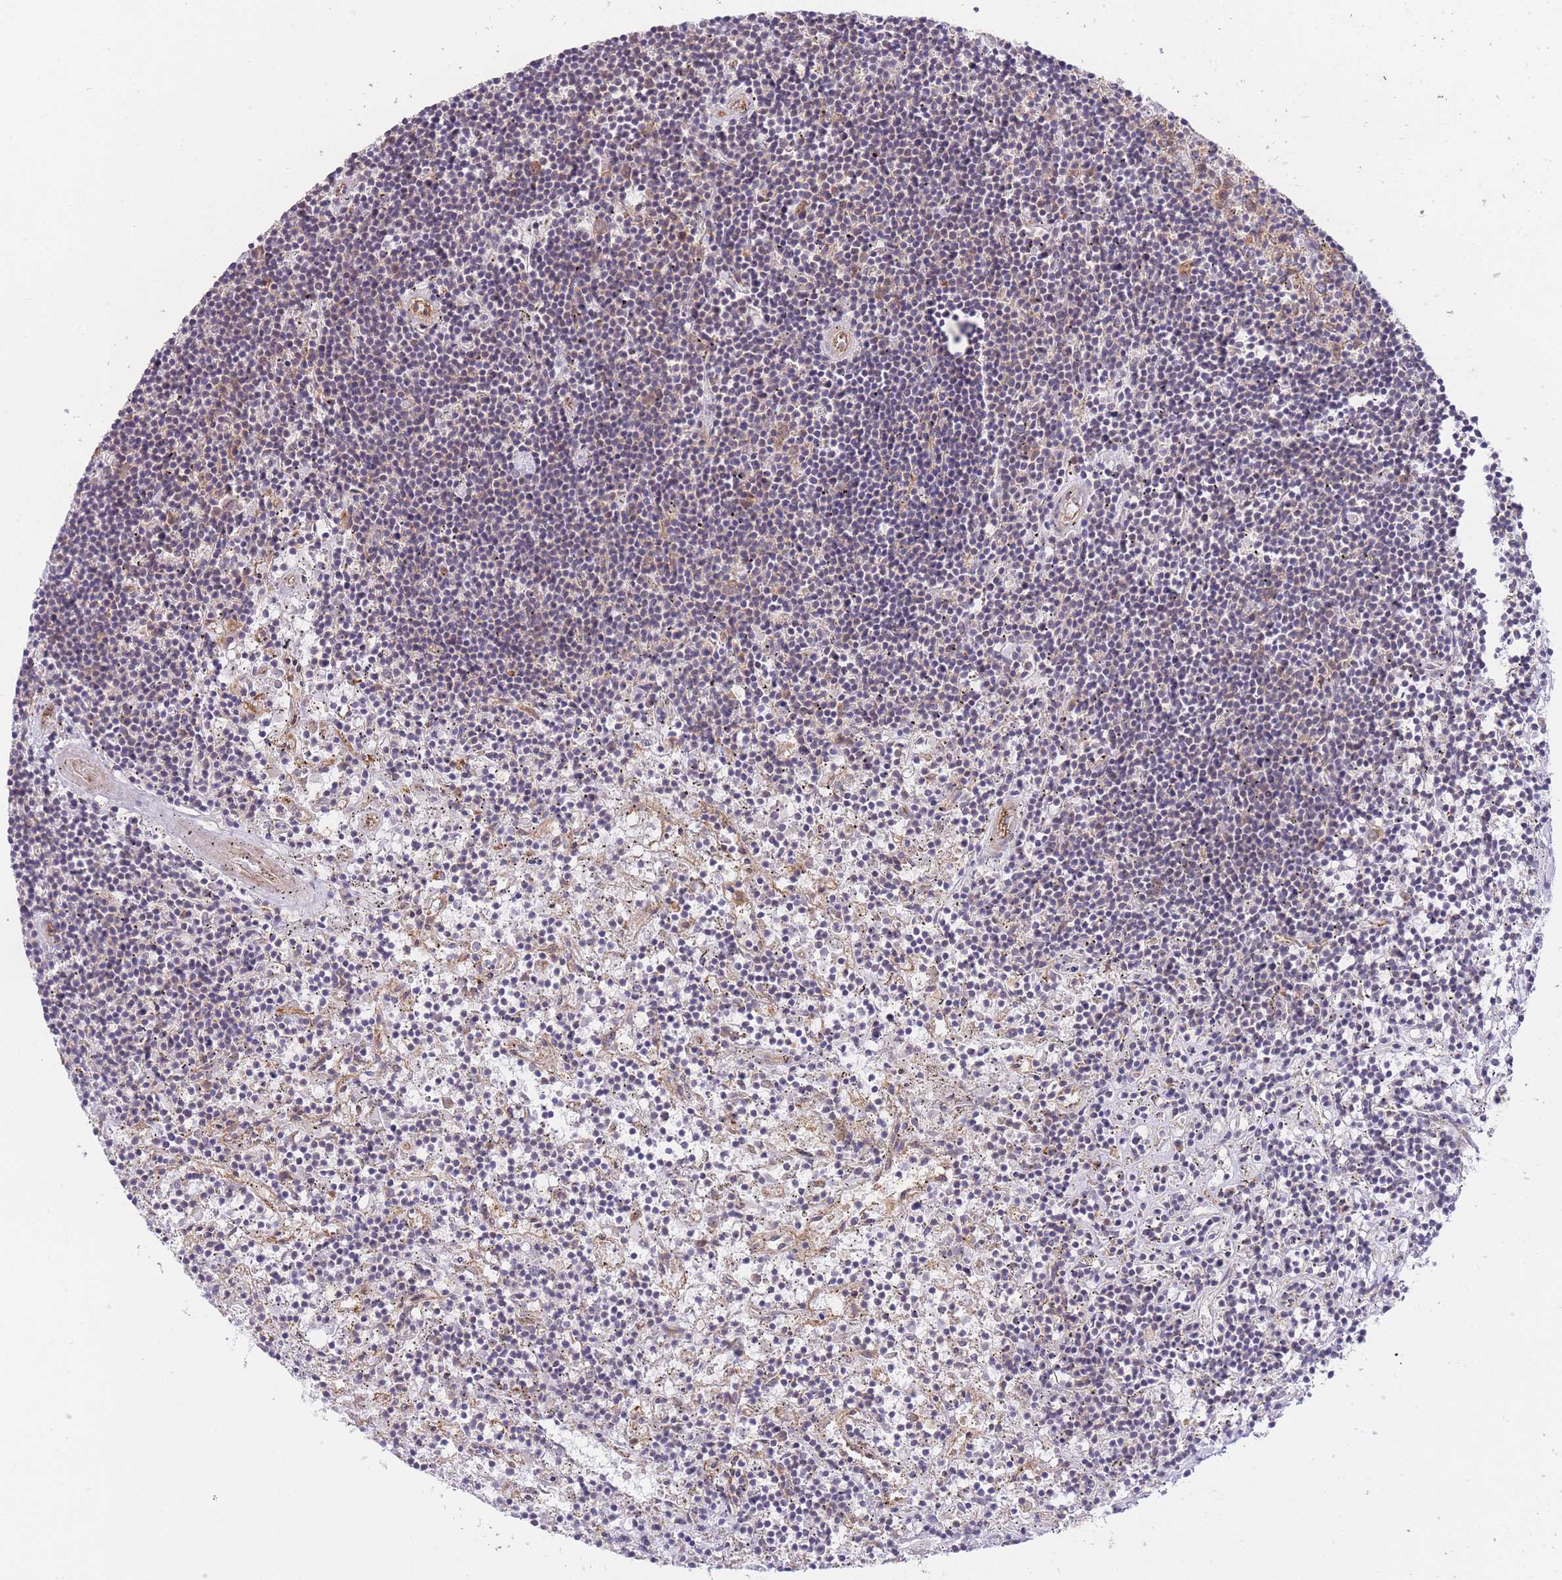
{"staining": {"intensity": "negative", "quantity": "none", "location": "none"}, "tissue": "lymphoma", "cell_type": "Tumor cells", "image_type": "cancer", "snomed": [{"axis": "morphology", "description": "Malignant lymphoma, non-Hodgkin's type, Low grade"}, {"axis": "topography", "description": "Spleen"}], "caption": "An IHC image of lymphoma is shown. There is no staining in tumor cells of lymphoma.", "gene": "EXOSC8", "patient": {"sex": "male", "age": 76}}